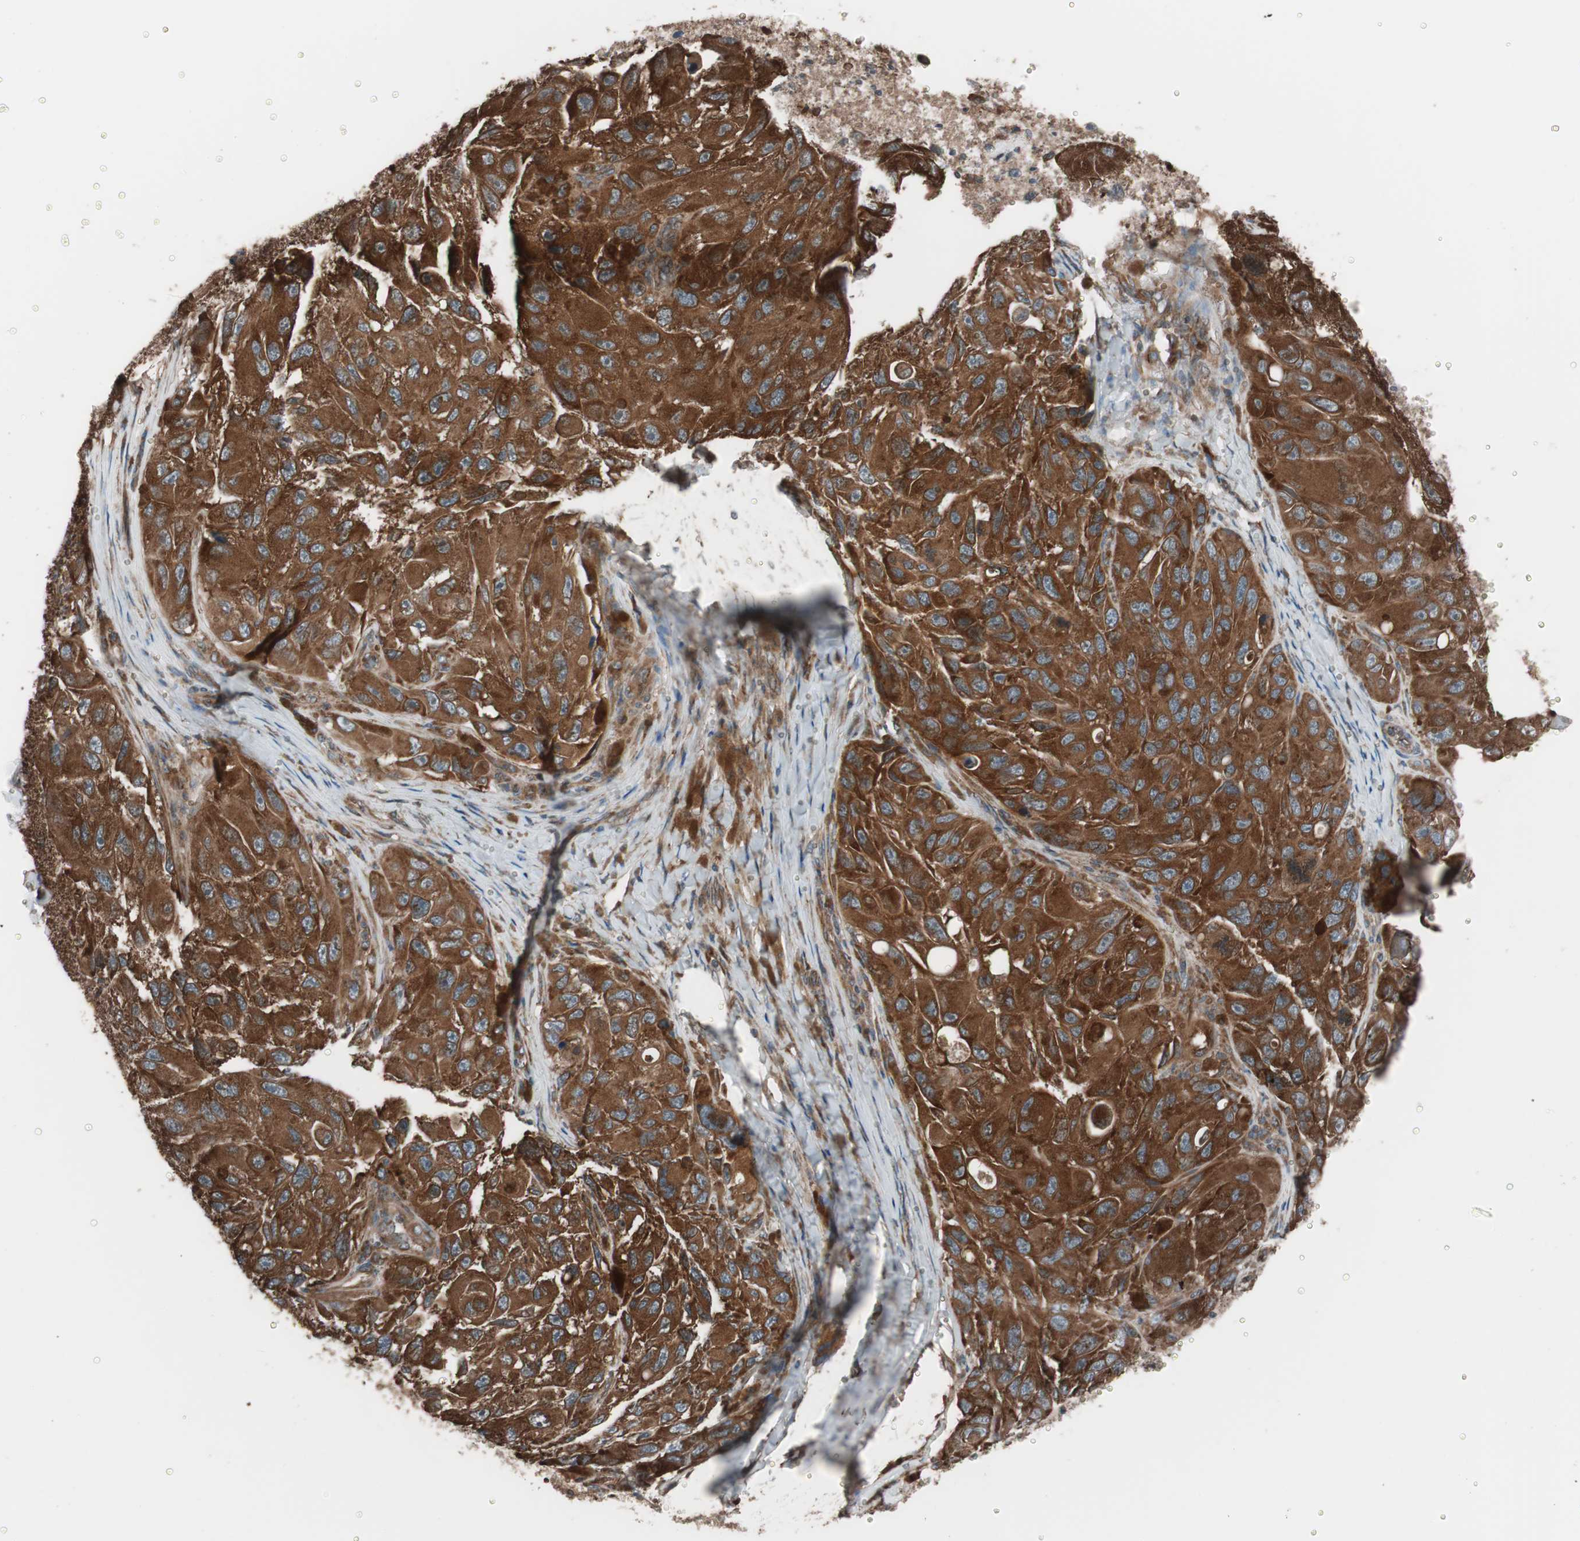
{"staining": {"intensity": "strong", "quantity": ">75%", "location": "cytoplasmic/membranous"}, "tissue": "melanoma", "cell_type": "Tumor cells", "image_type": "cancer", "snomed": [{"axis": "morphology", "description": "Malignant melanoma, NOS"}, {"axis": "topography", "description": "Skin"}], "caption": "Immunohistochemistry micrograph of malignant melanoma stained for a protein (brown), which demonstrates high levels of strong cytoplasmic/membranous staining in about >75% of tumor cells.", "gene": "SEC31A", "patient": {"sex": "female", "age": 73}}